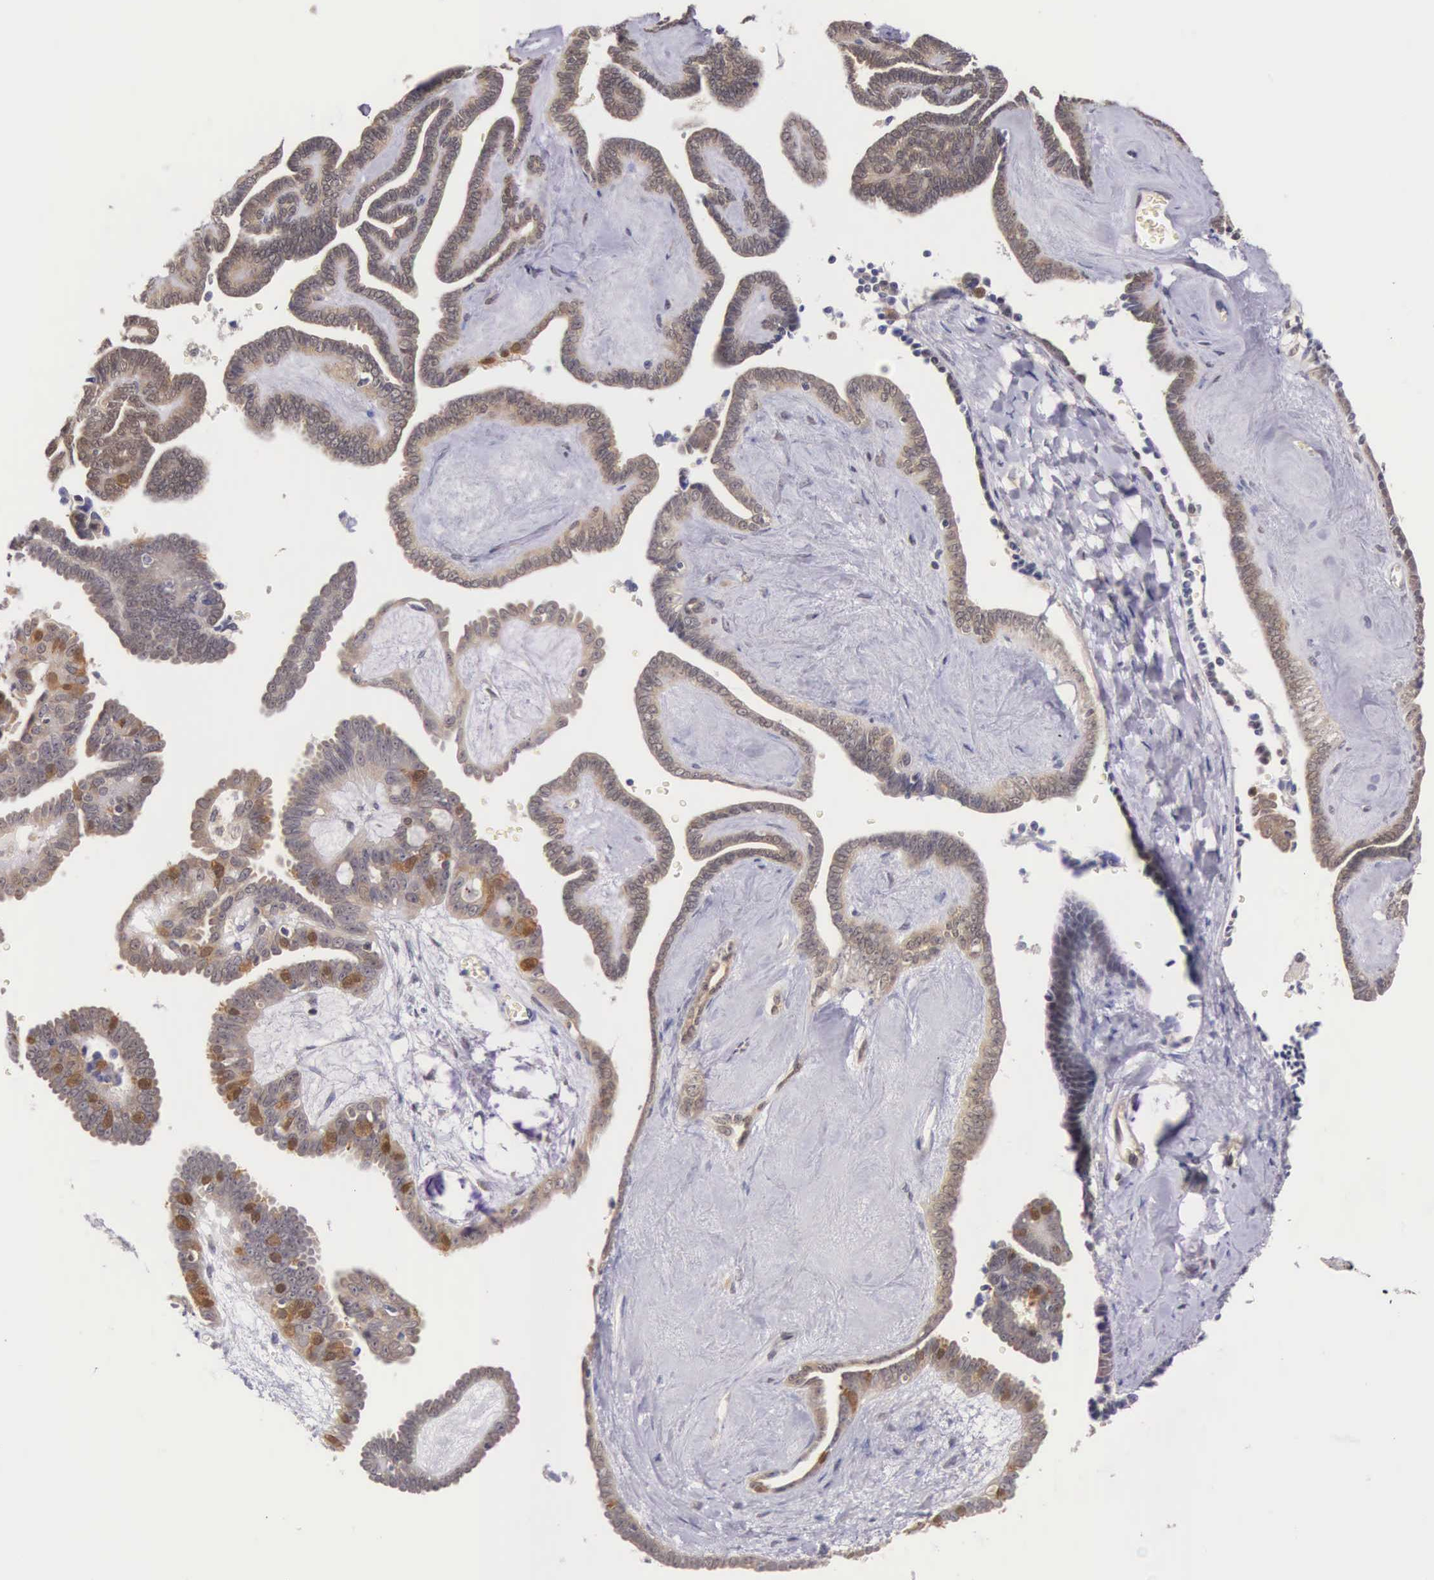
{"staining": {"intensity": "moderate", "quantity": "25%-75%", "location": "cytoplasmic/membranous"}, "tissue": "ovarian cancer", "cell_type": "Tumor cells", "image_type": "cancer", "snomed": [{"axis": "morphology", "description": "Cystadenocarcinoma, serous, NOS"}, {"axis": "topography", "description": "Ovary"}], "caption": "Approximately 25%-75% of tumor cells in human ovarian cancer exhibit moderate cytoplasmic/membranous protein expression as visualized by brown immunohistochemical staining.", "gene": "IGBP1", "patient": {"sex": "female", "age": 71}}